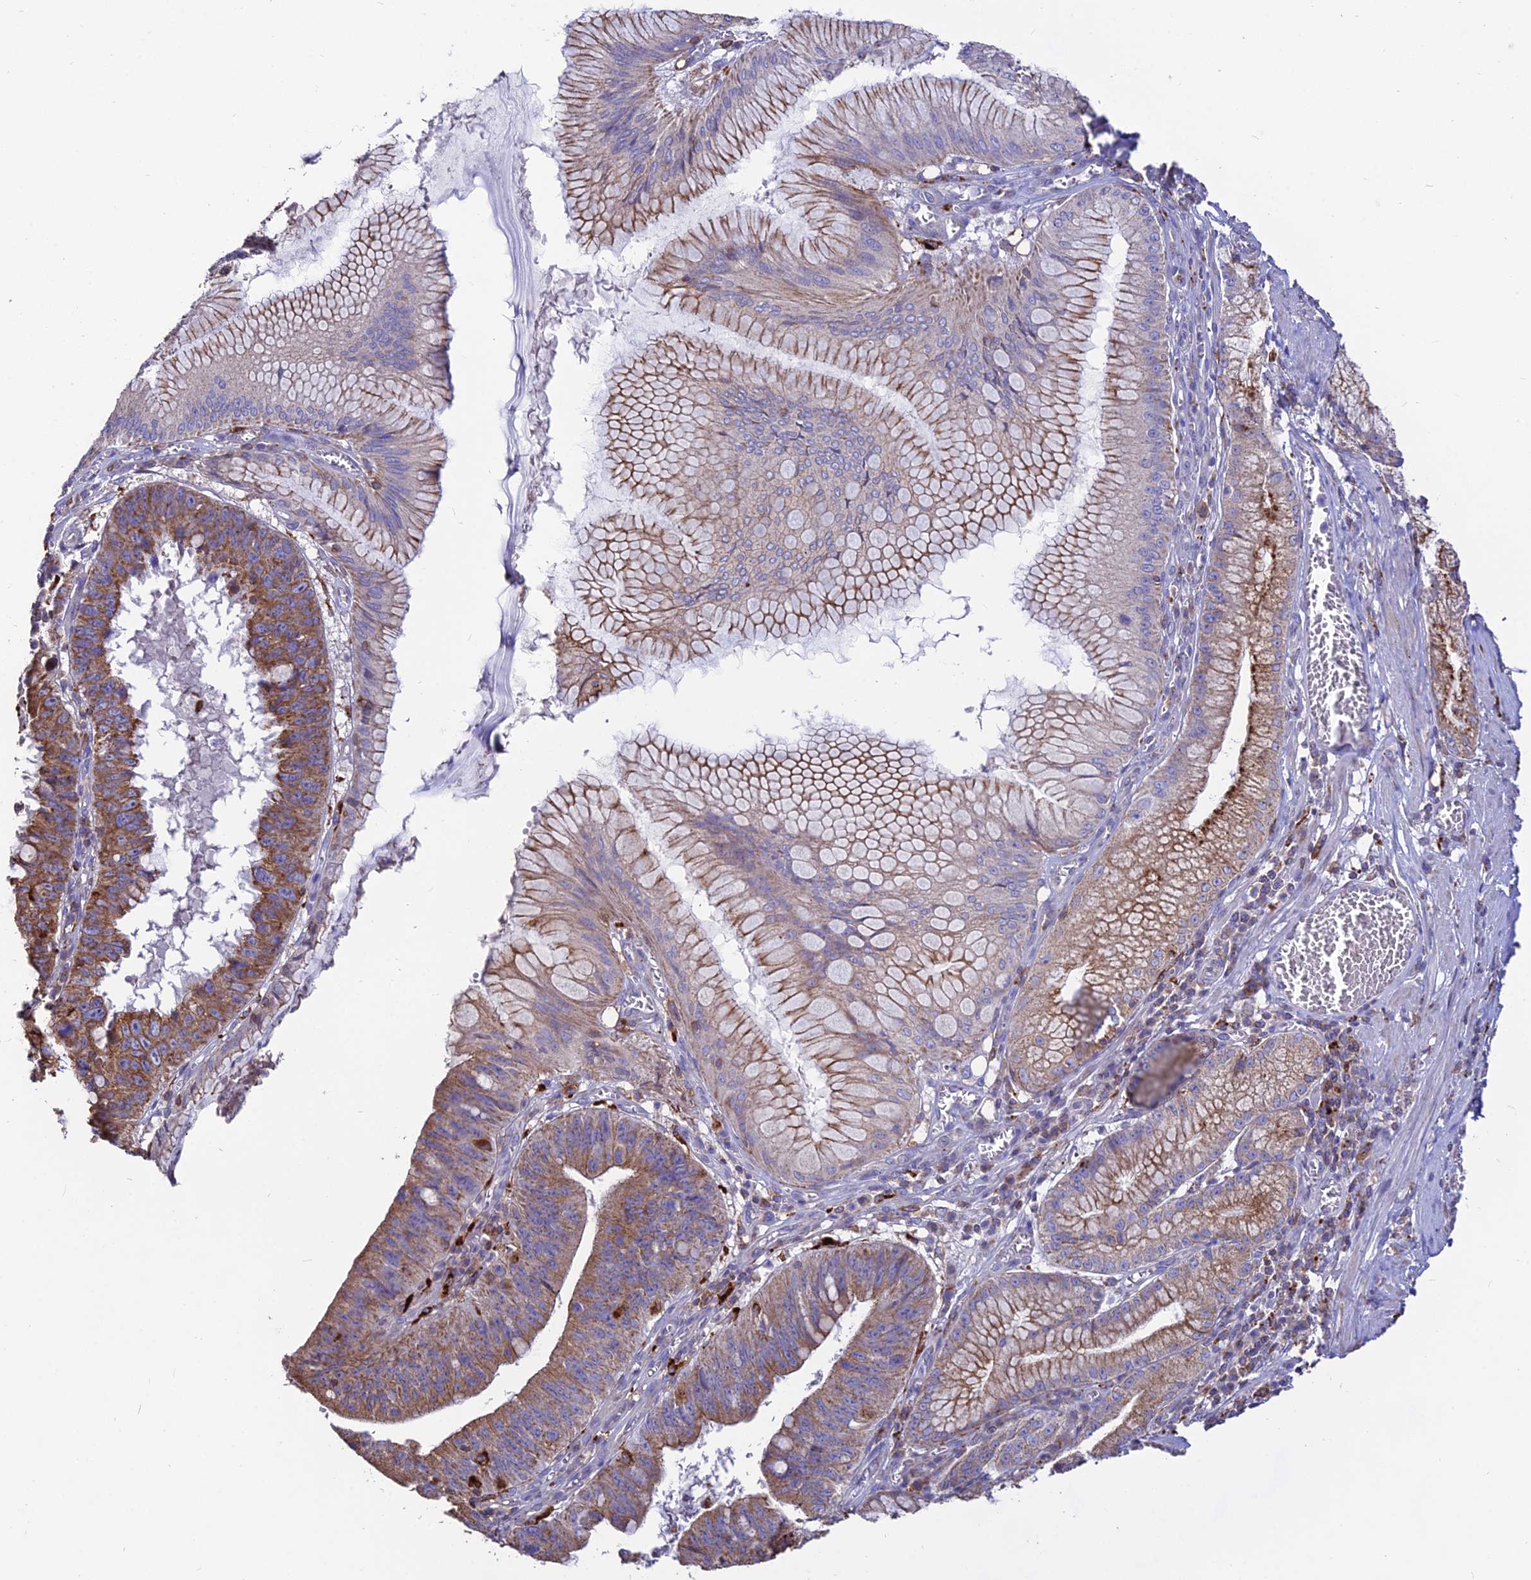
{"staining": {"intensity": "moderate", "quantity": ">75%", "location": "cytoplasmic/membranous"}, "tissue": "stomach cancer", "cell_type": "Tumor cells", "image_type": "cancer", "snomed": [{"axis": "morphology", "description": "Adenocarcinoma, NOS"}, {"axis": "topography", "description": "Stomach"}], "caption": "High-magnification brightfield microscopy of stomach cancer stained with DAB (brown) and counterstained with hematoxylin (blue). tumor cells exhibit moderate cytoplasmic/membranous positivity is identified in about>75% of cells.", "gene": "PNLIPRP3", "patient": {"sex": "male", "age": 59}}